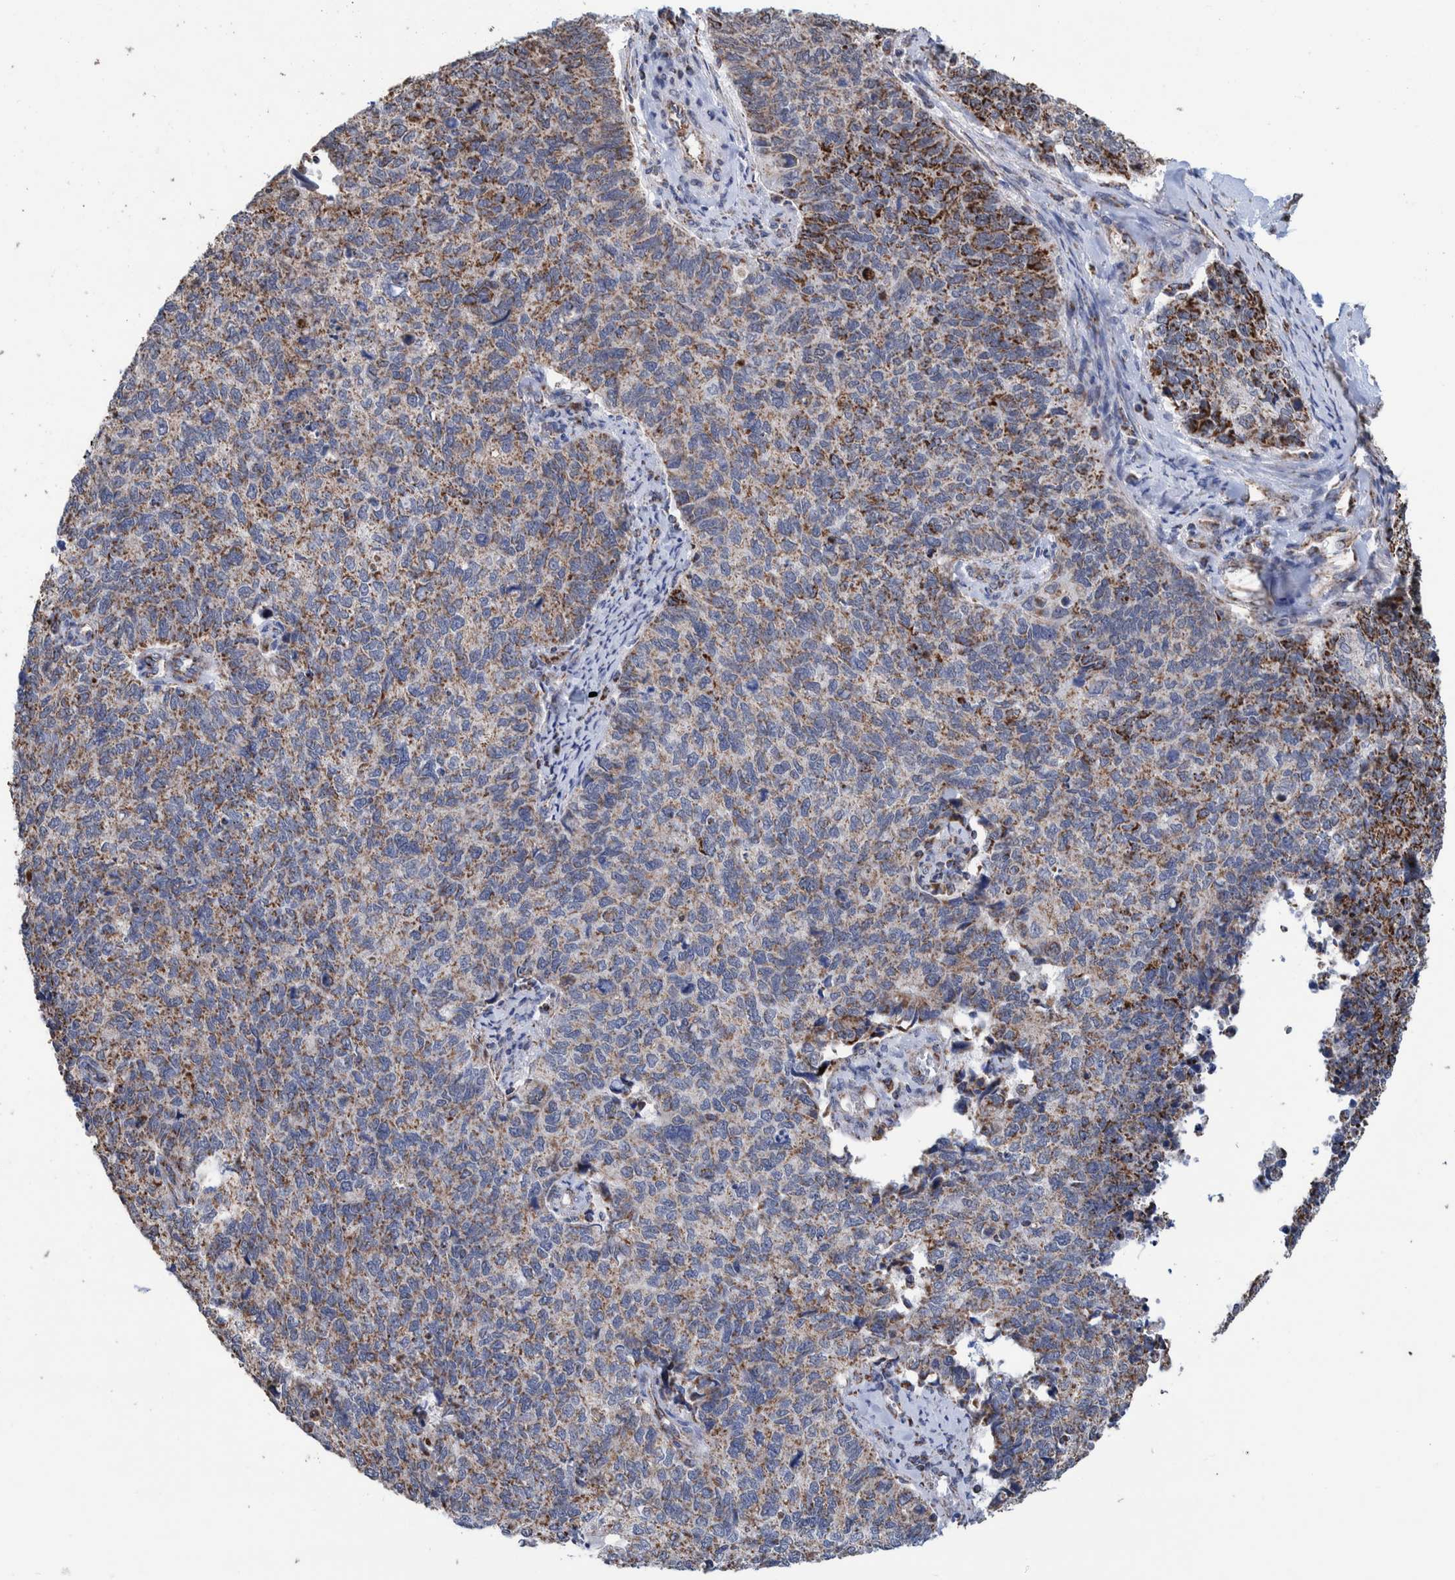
{"staining": {"intensity": "moderate", "quantity": "25%-75%", "location": "cytoplasmic/membranous"}, "tissue": "cervical cancer", "cell_type": "Tumor cells", "image_type": "cancer", "snomed": [{"axis": "morphology", "description": "Squamous cell carcinoma, NOS"}, {"axis": "topography", "description": "Cervix"}], "caption": "A micrograph showing moderate cytoplasmic/membranous staining in approximately 25%-75% of tumor cells in cervical squamous cell carcinoma, as visualized by brown immunohistochemical staining.", "gene": "DECR1", "patient": {"sex": "female", "age": 63}}